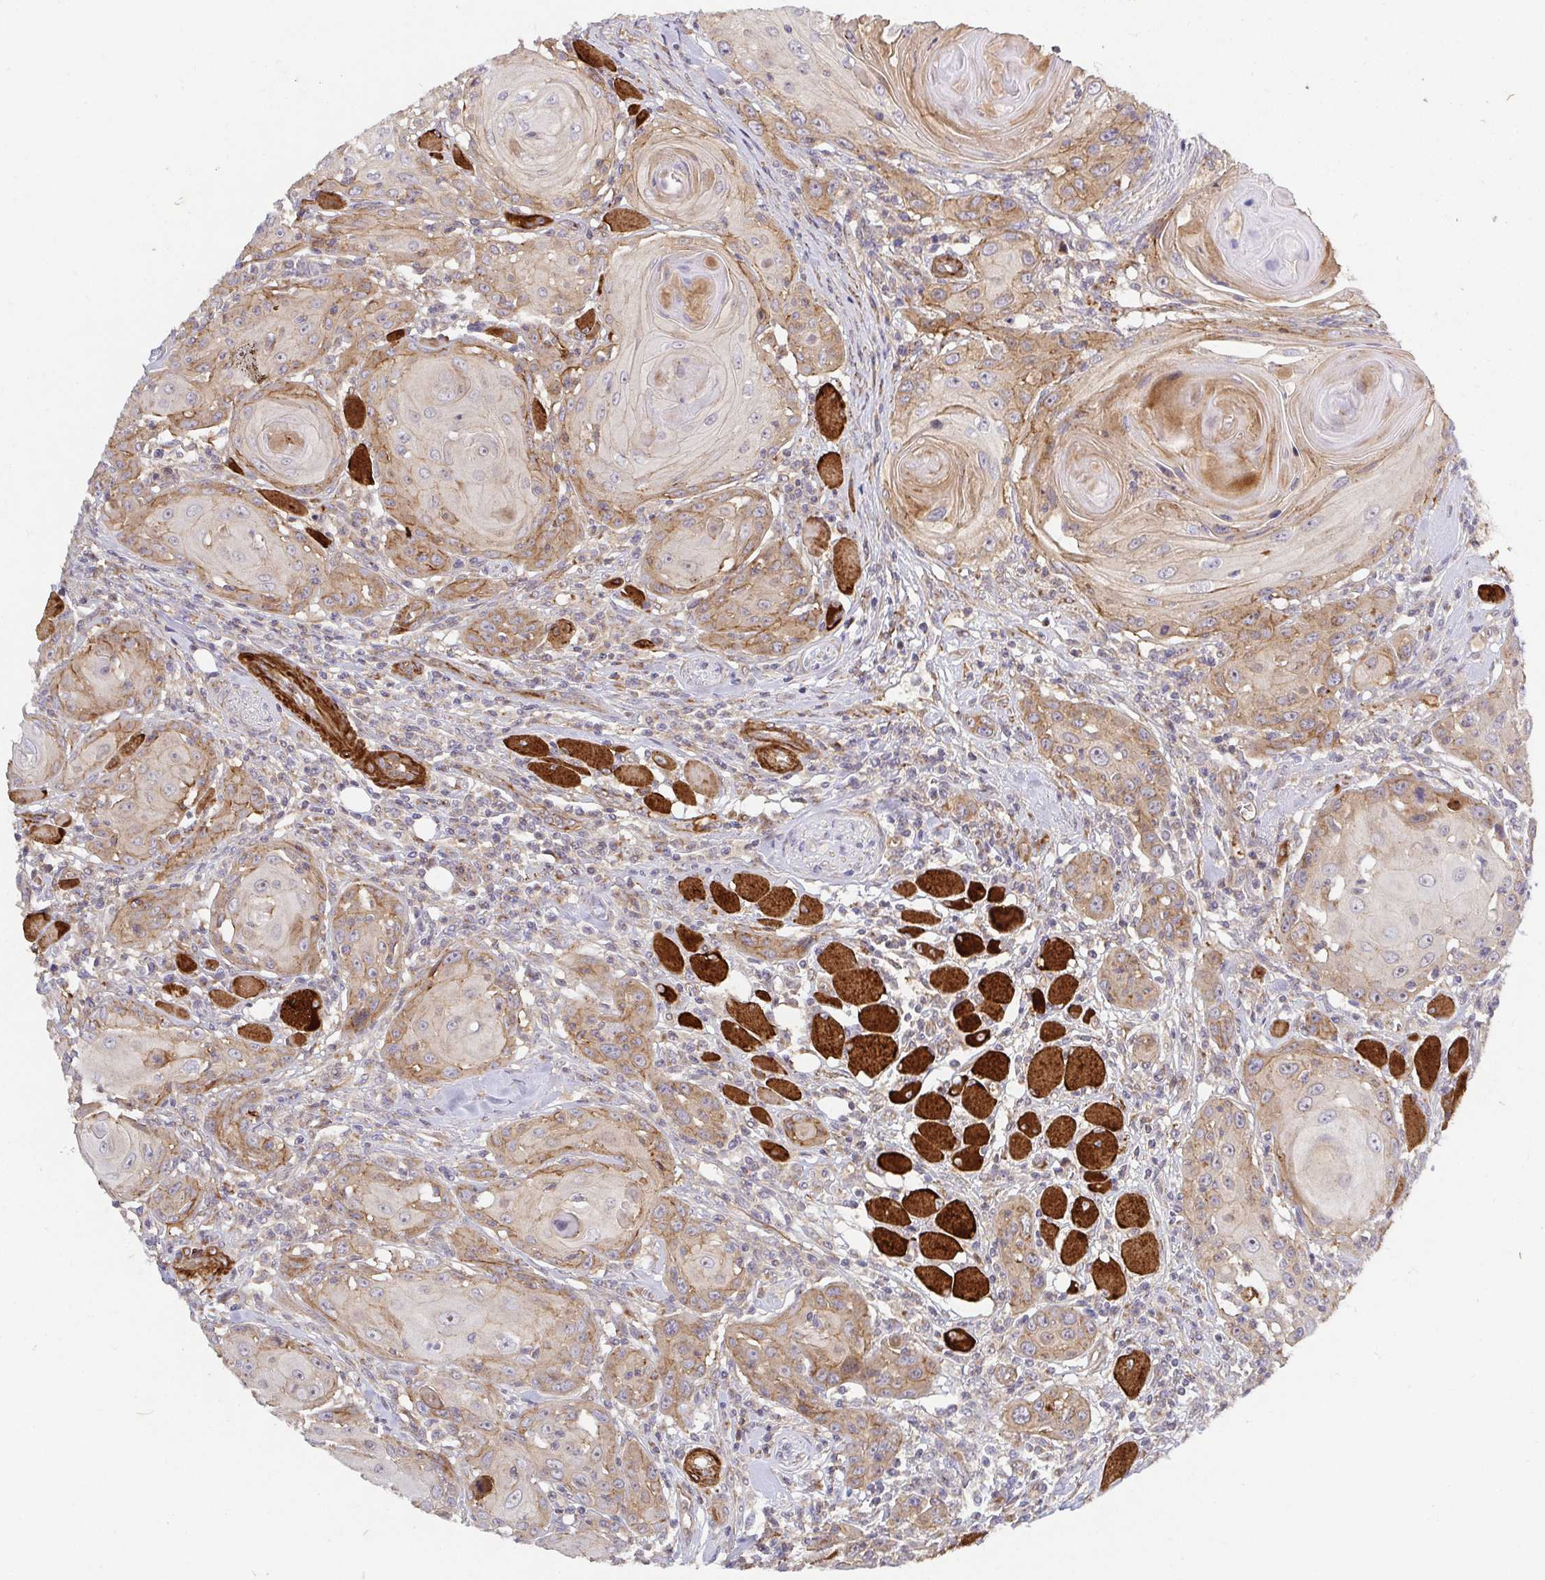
{"staining": {"intensity": "moderate", "quantity": "25%-75%", "location": "cytoplasmic/membranous"}, "tissue": "head and neck cancer", "cell_type": "Tumor cells", "image_type": "cancer", "snomed": [{"axis": "morphology", "description": "Squamous cell carcinoma, NOS"}, {"axis": "topography", "description": "Head-Neck"}], "caption": "High-power microscopy captured an immunohistochemistry (IHC) image of head and neck cancer, revealing moderate cytoplasmic/membranous positivity in approximately 25%-75% of tumor cells. The protein of interest is shown in brown color, while the nuclei are stained blue.", "gene": "TM9SF4", "patient": {"sex": "female", "age": 80}}